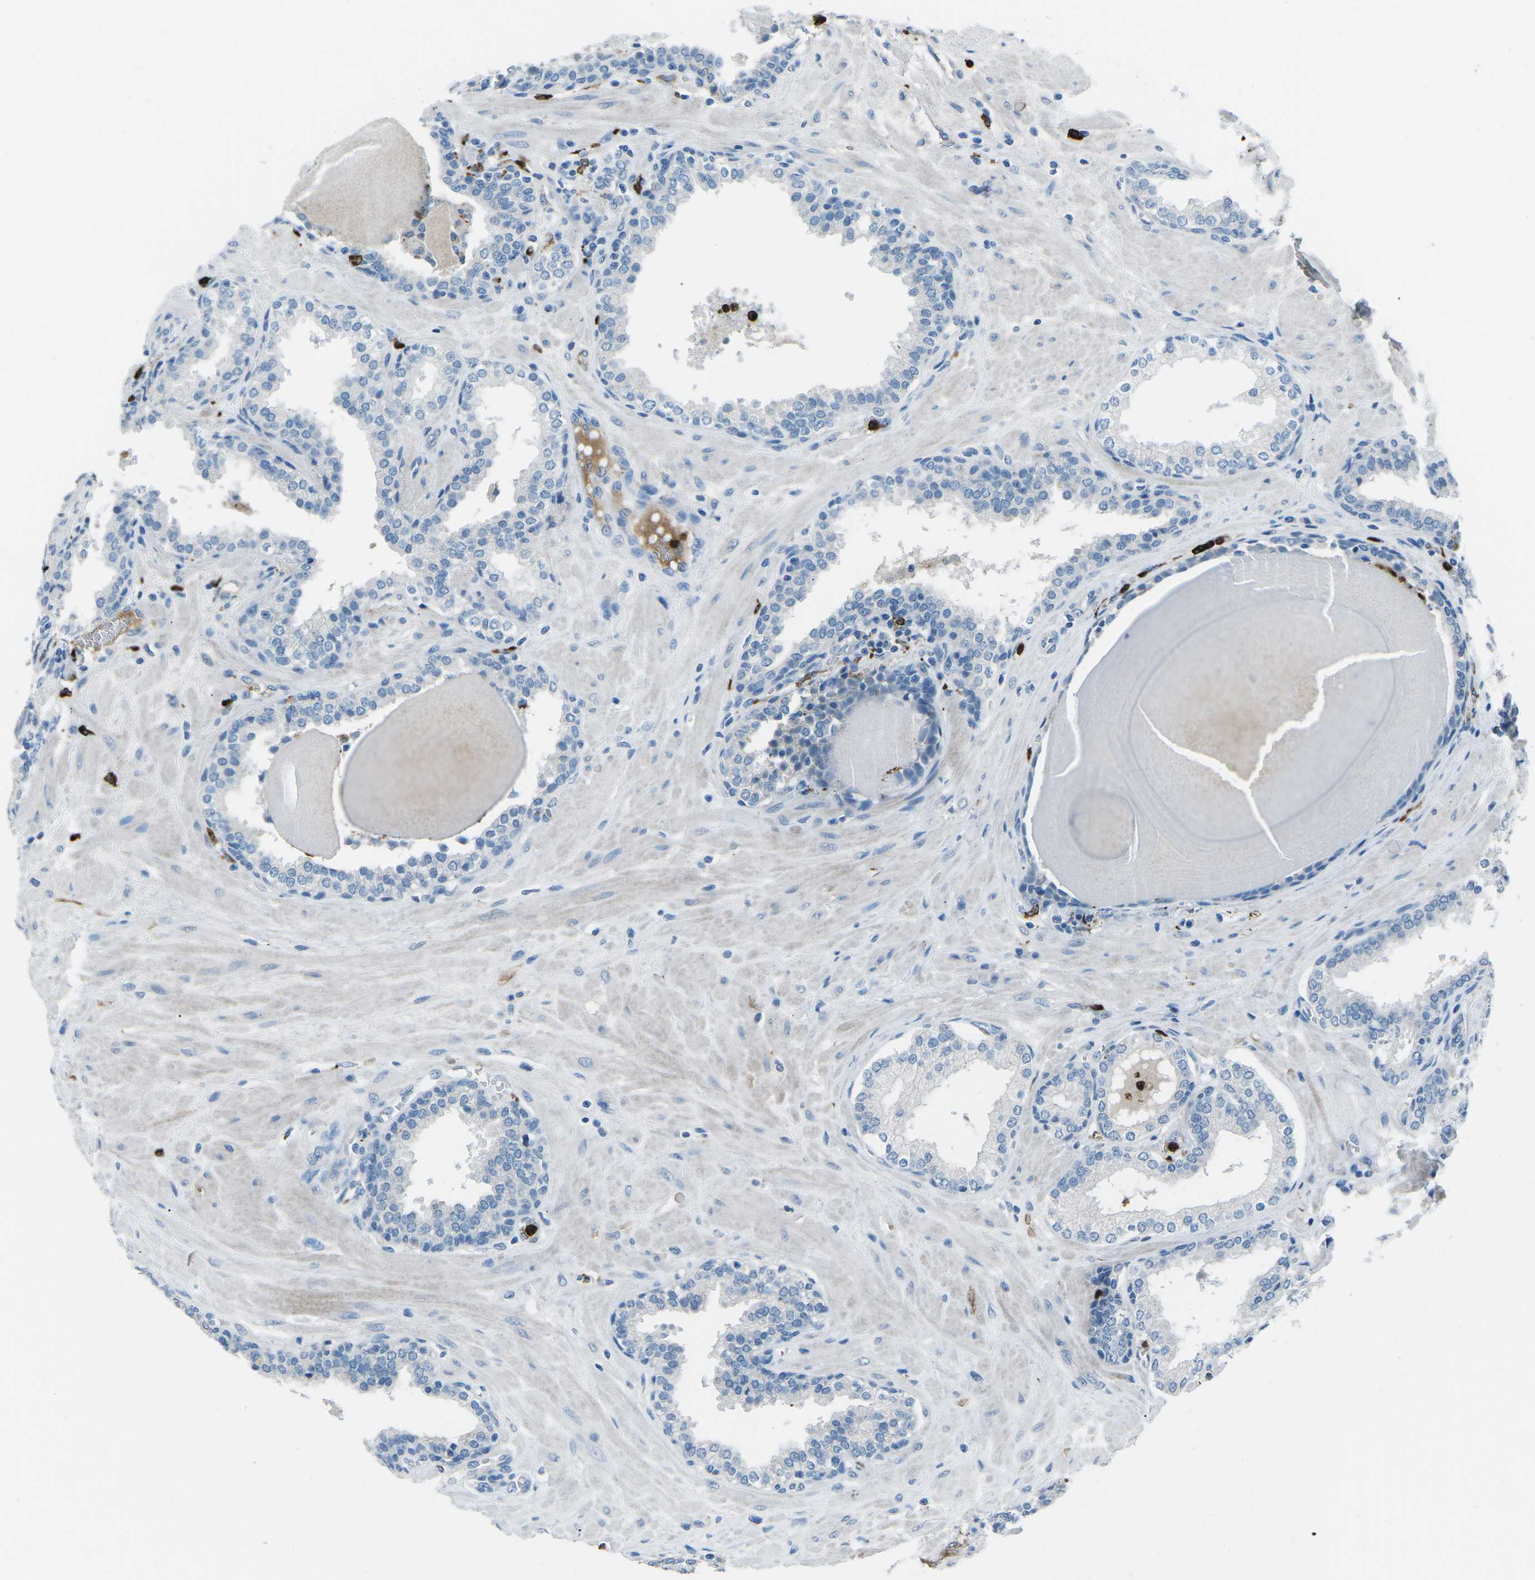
{"staining": {"intensity": "negative", "quantity": "none", "location": "none"}, "tissue": "prostate", "cell_type": "Glandular cells", "image_type": "normal", "snomed": [{"axis": "morphology", "description": "Normal tissue, NOS"}, {"axis": "topography", "description": "Prostate"}], "caption": "This photomicrograph is of normal prostate stained with immunohistochemistry (IHC) to label a protein in brown with the nuclei are counter-stained blue. There is no expression in glandular cells. (DAB immunohistochemistry (IHC) with hematoxylin counter stain).", "gene": "FCN1", "patient": {"sex": "male", "age": 51}}